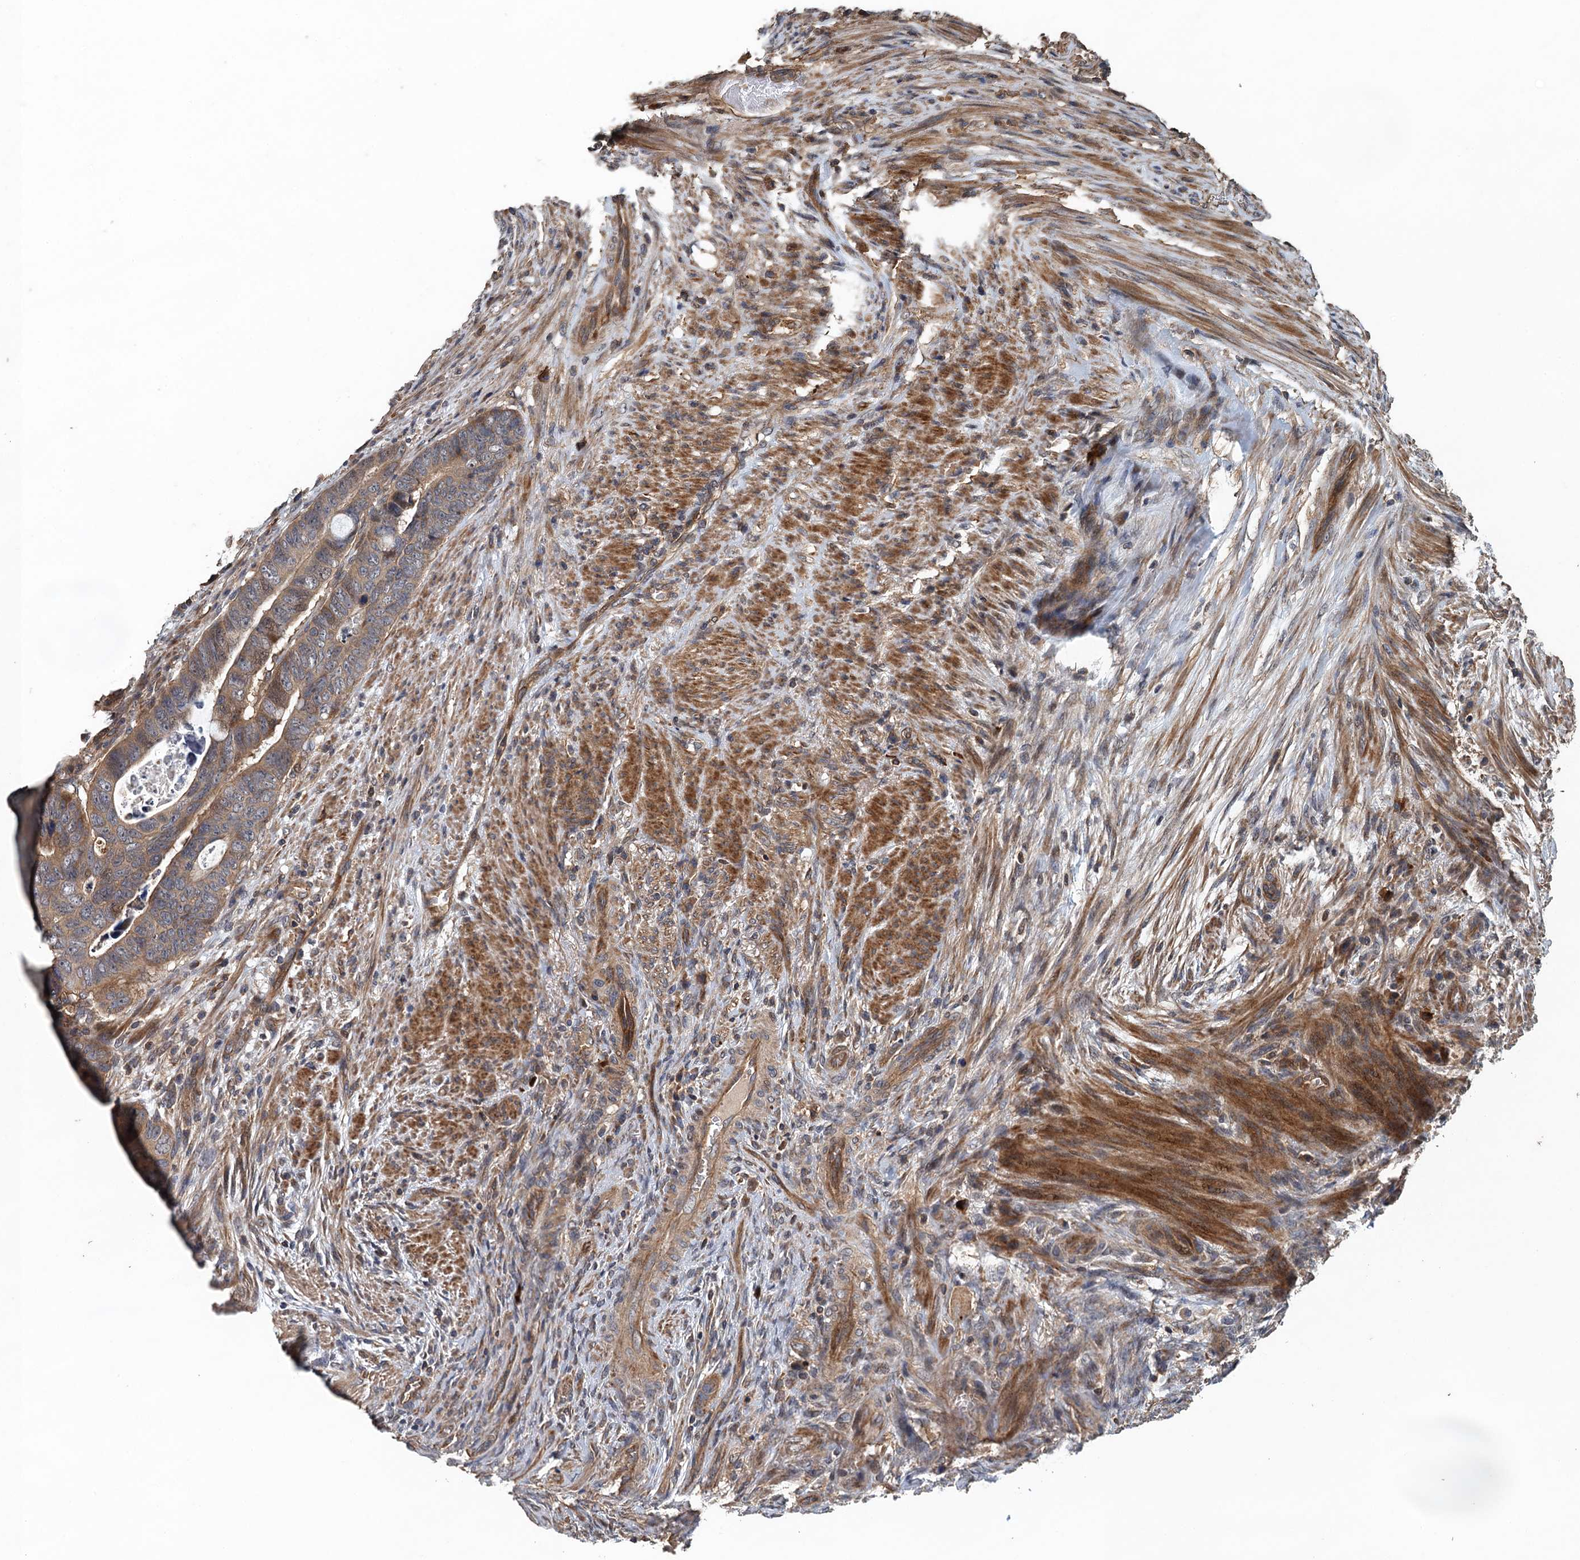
{"staining": {"intensity": "moderate", "quantity": "<25%", "location": "cytoplasmic/membranous"}, "tissue": "colorectal cancer", "cell_type": "Tumor cells", "image_type": "cancer", "snomed": [{"axis": "morphology", "description": "Adenocarcinoma, NOS"}, {"axis": "topography", "description": "Rectum"}], "caption": "IHC histopathology image of neoplastic tissue: human adenocarcinoma (colorectal) stained using immunohistochemistry (IHC) displays low levels of moderate protein expression localized specifically in the cytoplasmic/membranous of tumor cells, appearing as a cytoplasmic/membranous brown color.", "gene": "BORCS5", "patient": {"sex": "female", "age": 78}}